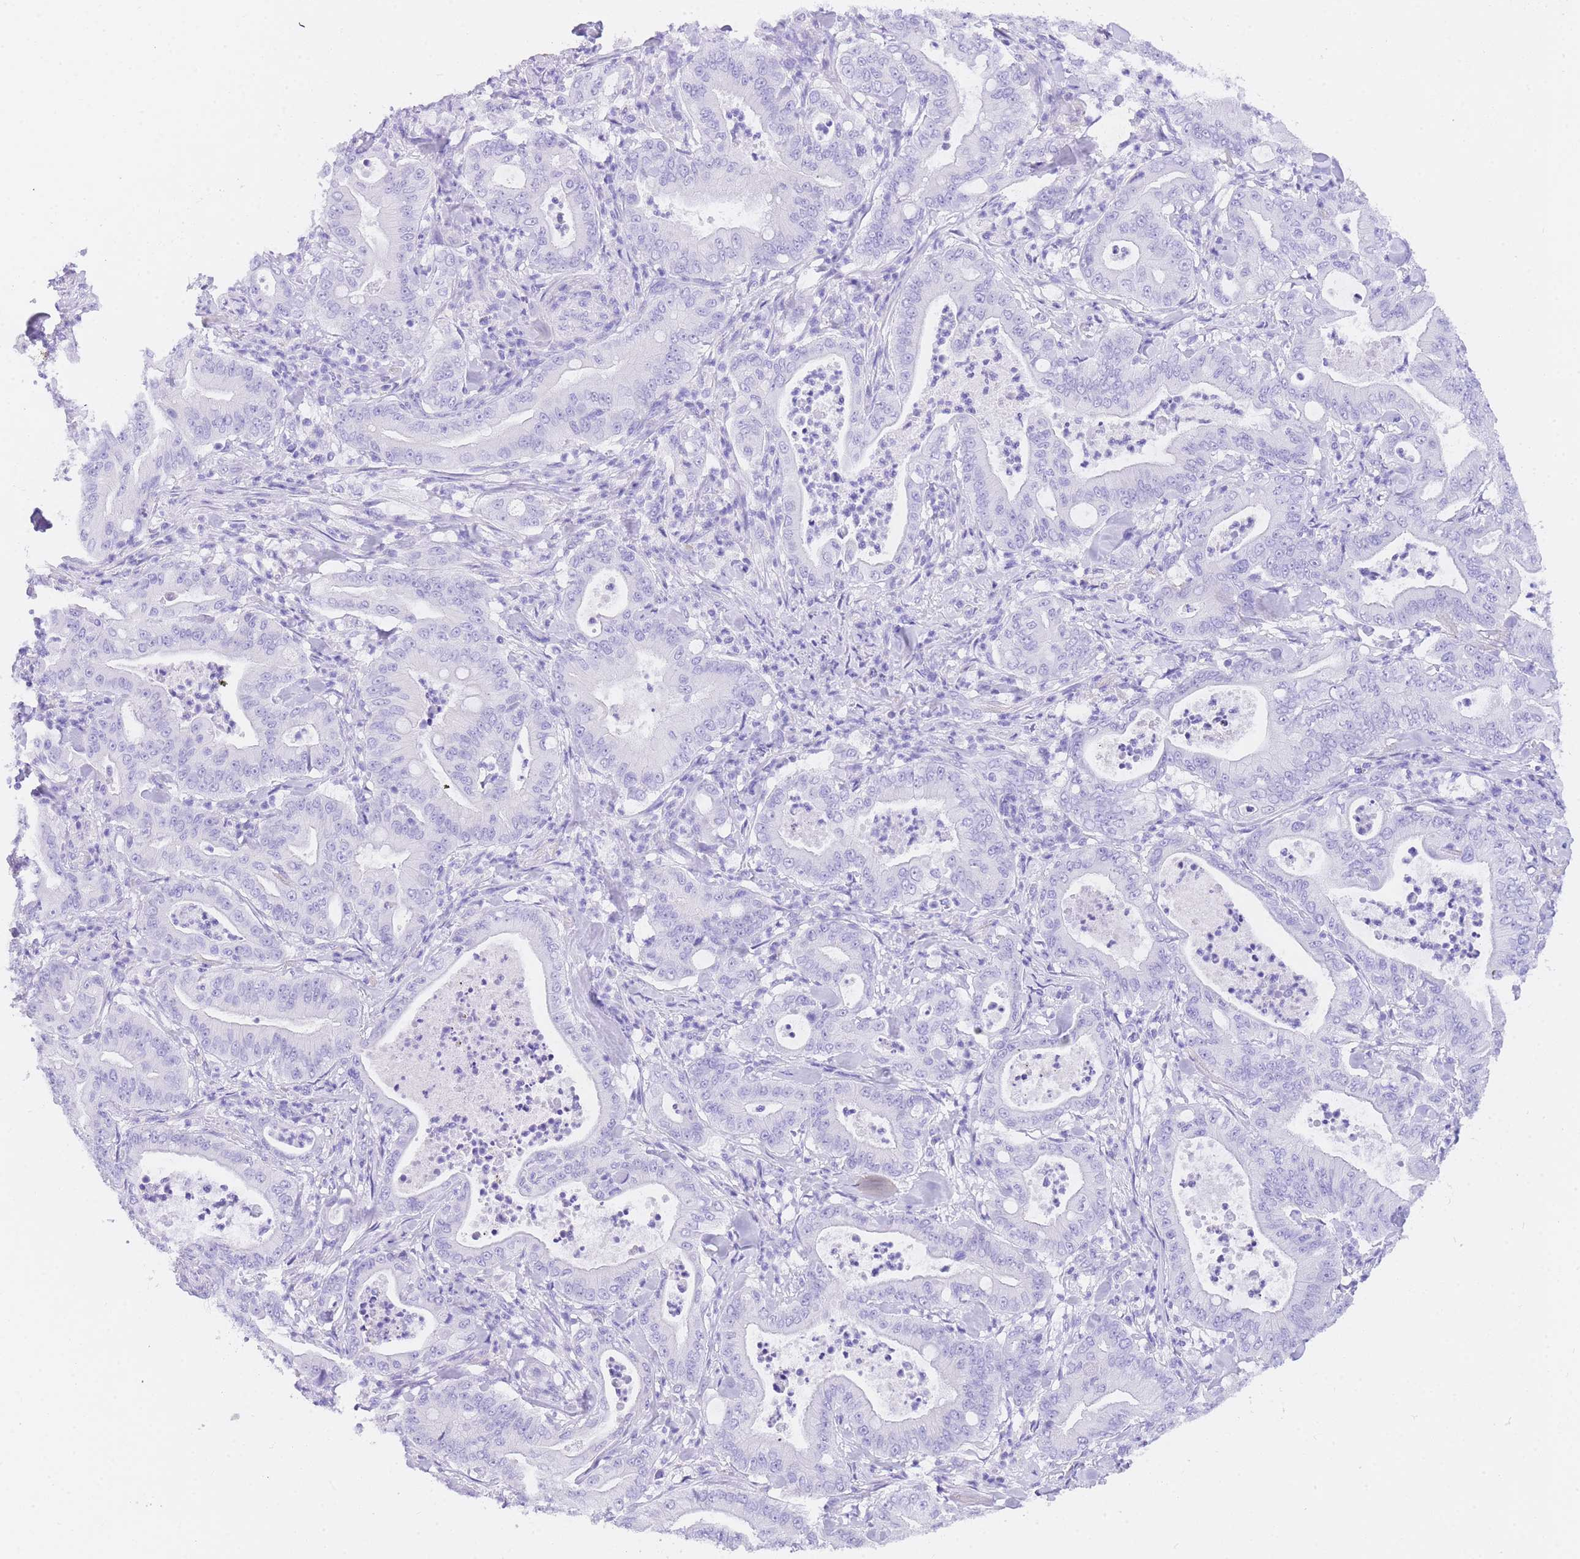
{"staining": {"intensity": "negative", "quantity": "none", "location": "none"}, "tissue": "pancreatic cancer", "cell_type": "Tumor cells", "image_type": "cancer", "snomed": [{"axis": "morphology", "description": "Adenocarcinoma, NOS"}, {"axis": "topography", "description": "Pancreas"}], "caption": "Photomicrograph shows no protein staining in tumor cells of pancreatic cancer tissue. (Immunohistochemistry, brightfield microscopy, high magnification).", "gene": "NKD2", "patient": {"sex": "male", "age": 71}}